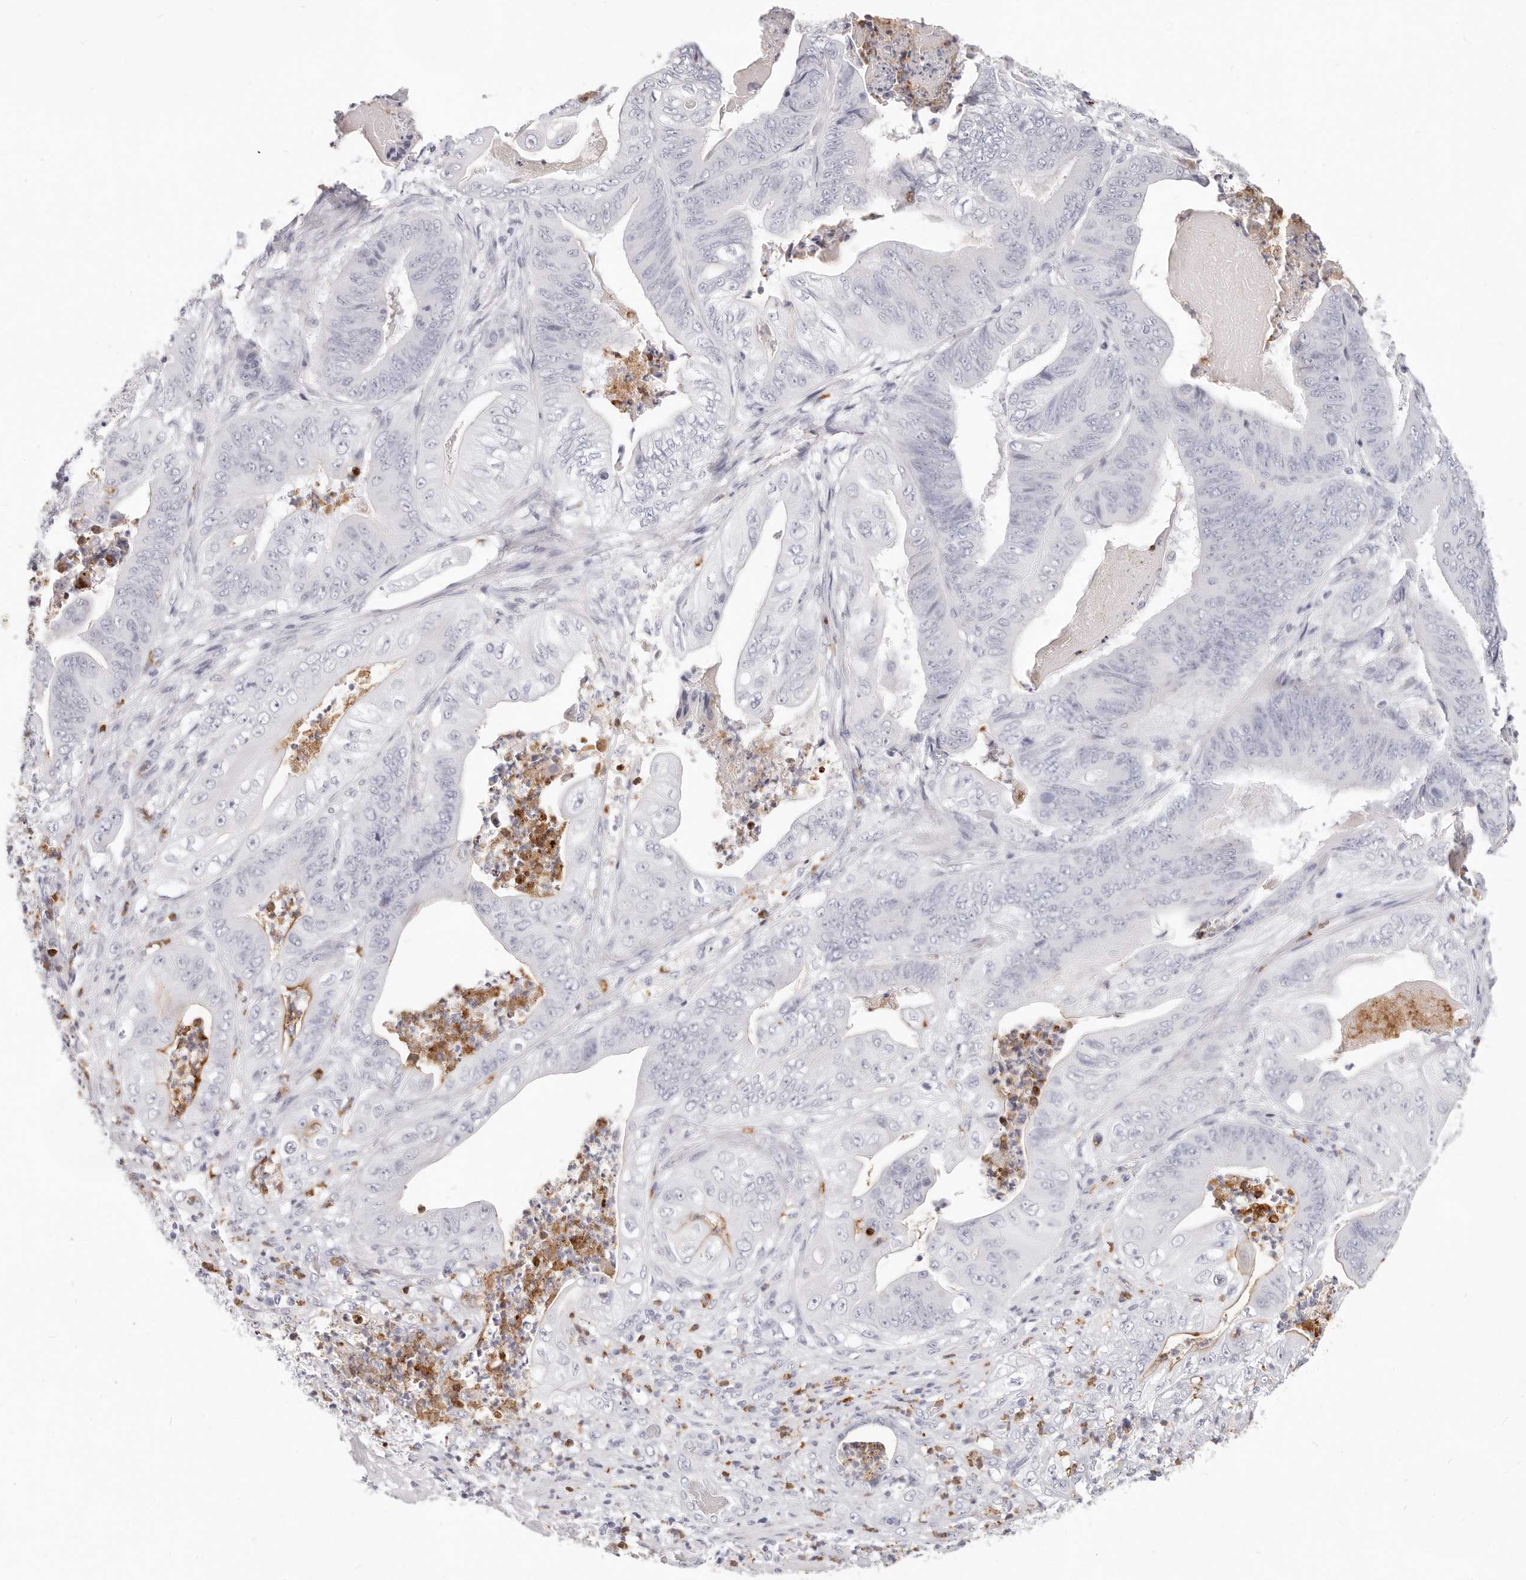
{"staining": {"intensity": "negative", "quantity": "none", "location": "none"}, "tissue": "stomach cancer", "cell_type": "Tumor cells", "image_type": "cancer", "snomed": [{"axis": "morphology", "description": "Adenocarcinoma, NOS"}, {"axis": "topography", "description": "Stomach"}], "caption": "An image of stomach adenocarcinoma stained for a protein demonstrates no brown staining in tumor cells.", "gene": "CAMP", "patient": {"sex": "female", "age": 73}}